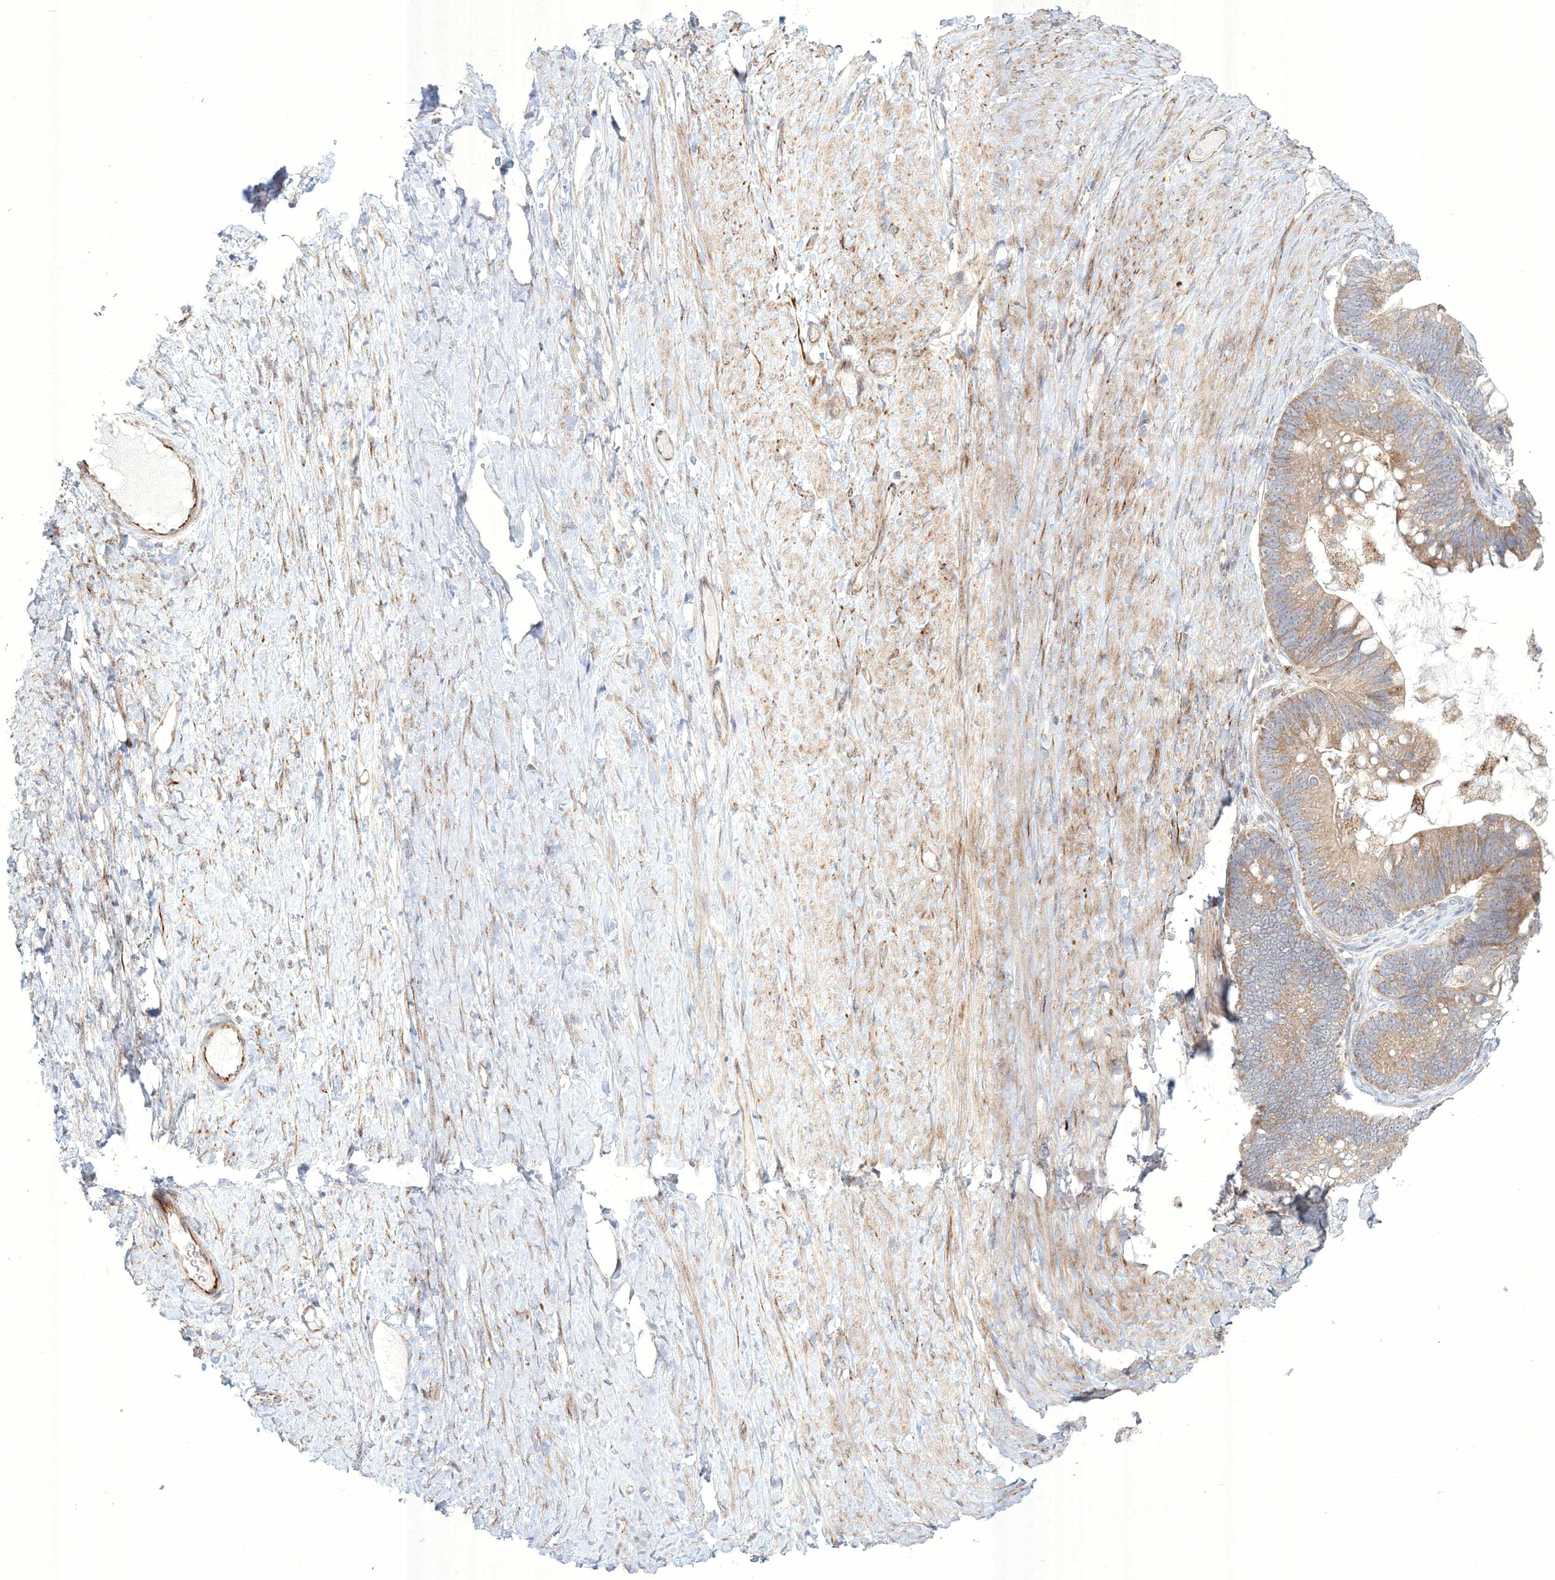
{"staining": {"intensity": "moderate", "quantity": ">75%", "location": "cytoplasmic/membranous"}, "tissue": "ovarian cancer", "cell_type": "Tumor cells", "image_type": "cancer", "snomed": [{"axis": "morphology", "description": "Cystadenocarcinoma, mucinous, NOS"}, {"axis": "topography", "description": "Ovary"}], "caption": "This is a micrograph of immunohistochemistry (IHC) staining of ovarian mucinous cystadenocarcinoma, which shows moderate positivity in the cytoplasmic/membranous of tumor cells.", "gene": "WDR49", "patient": {"sex": "female", "age": 61}}